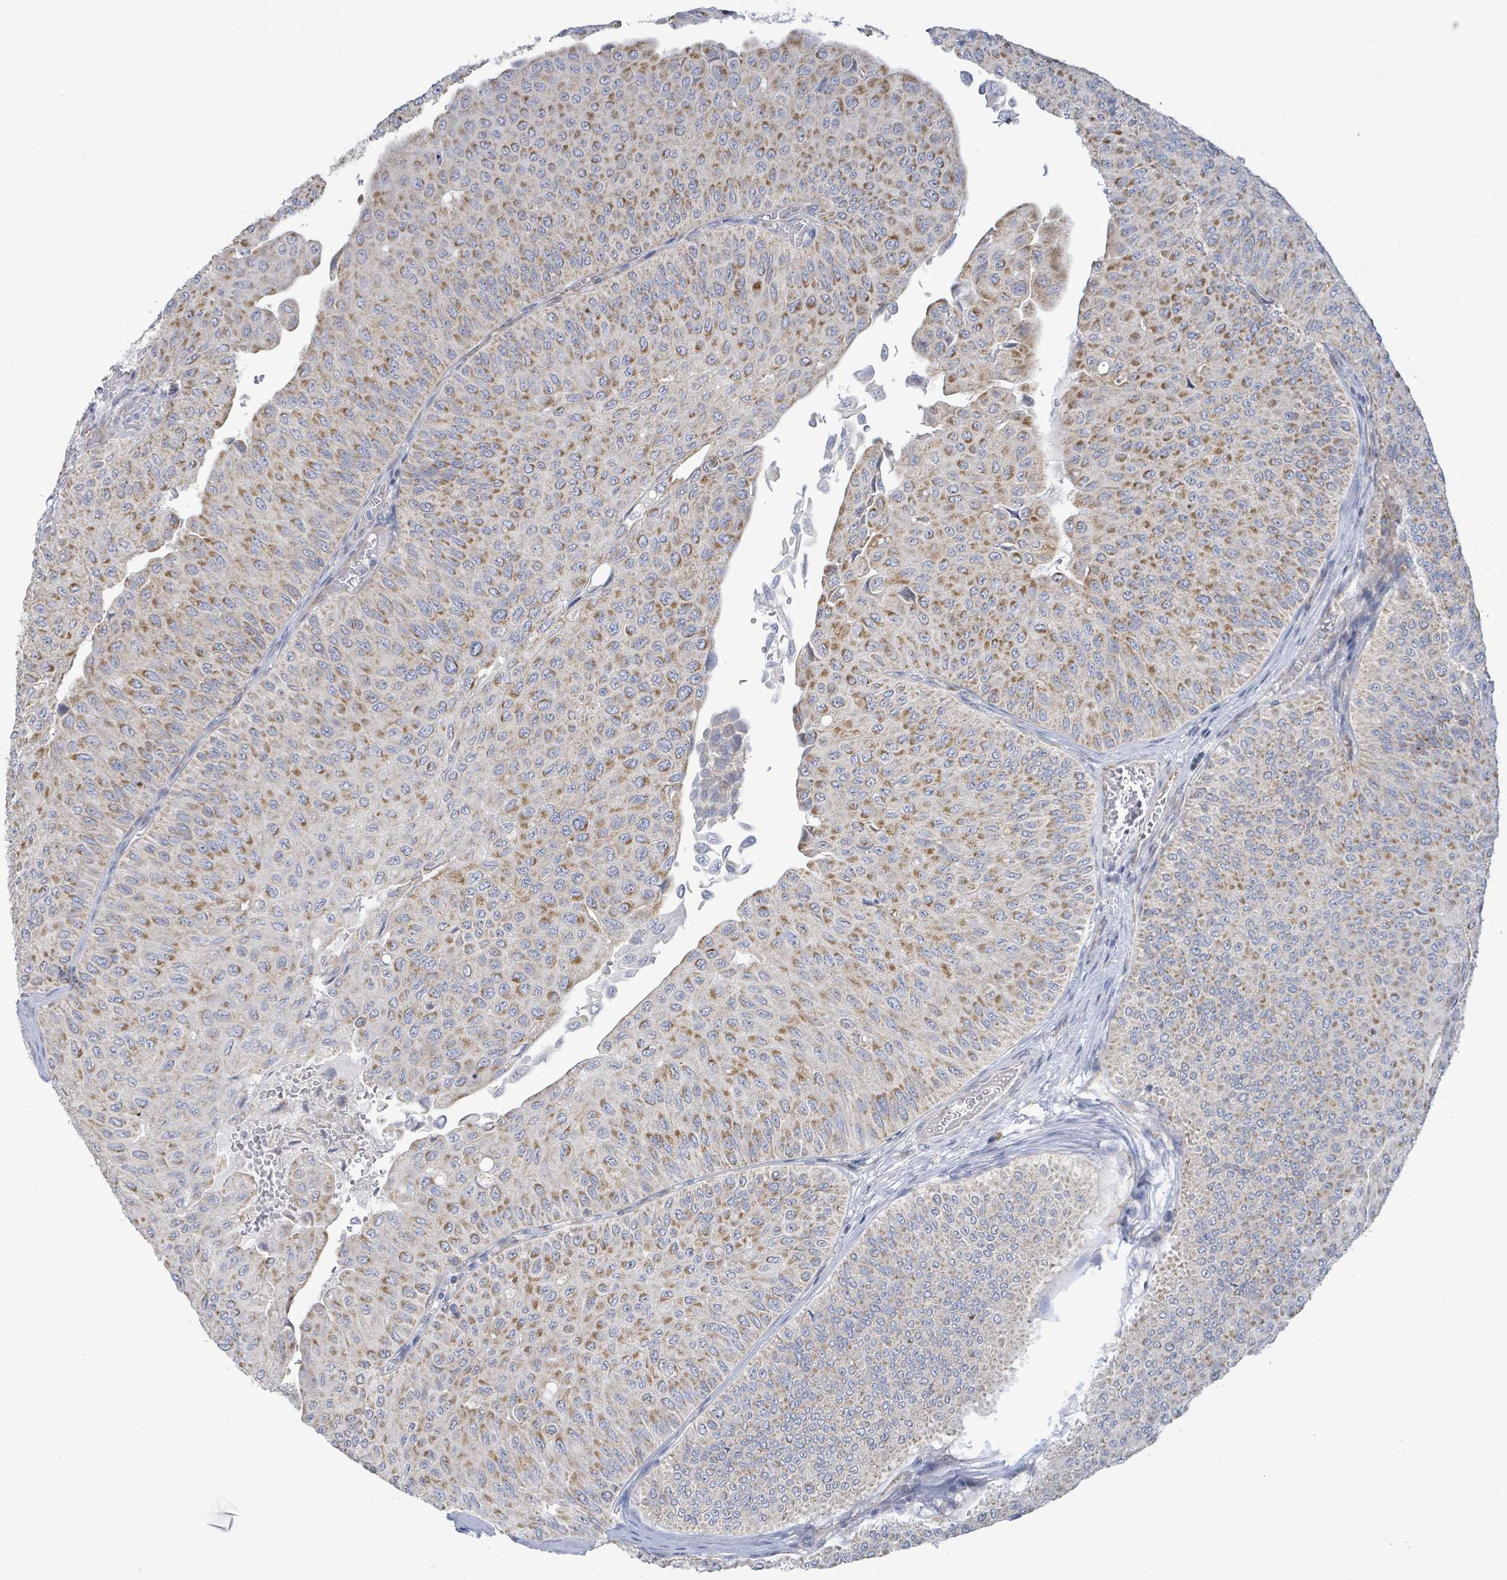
{"staining": {"intensity": "moderate", "quantity": ">75%", "location": "cytoplasmic/membranous"}, "tissue": "urothelial cancer", "cell_type": "Tumor cells", "image_type": "cancer", "snomed": [{"axis": "morphology", "description": "Urothelial carcinoma, NOS"}, {"axis": "topography", "description": "Urinary bladder"}], "caption": "DAB immunohistochemical staining of human urothelial cancer displays moderate cytoplasmic/membranous protein positivity in approximately >75% of tumor cells. Immunohistochemistry (ihc) stains the protein in brown and the nuclei are stained blue.", "gene": "ALG12", "patient": {"sex": "male", "age": 59}}